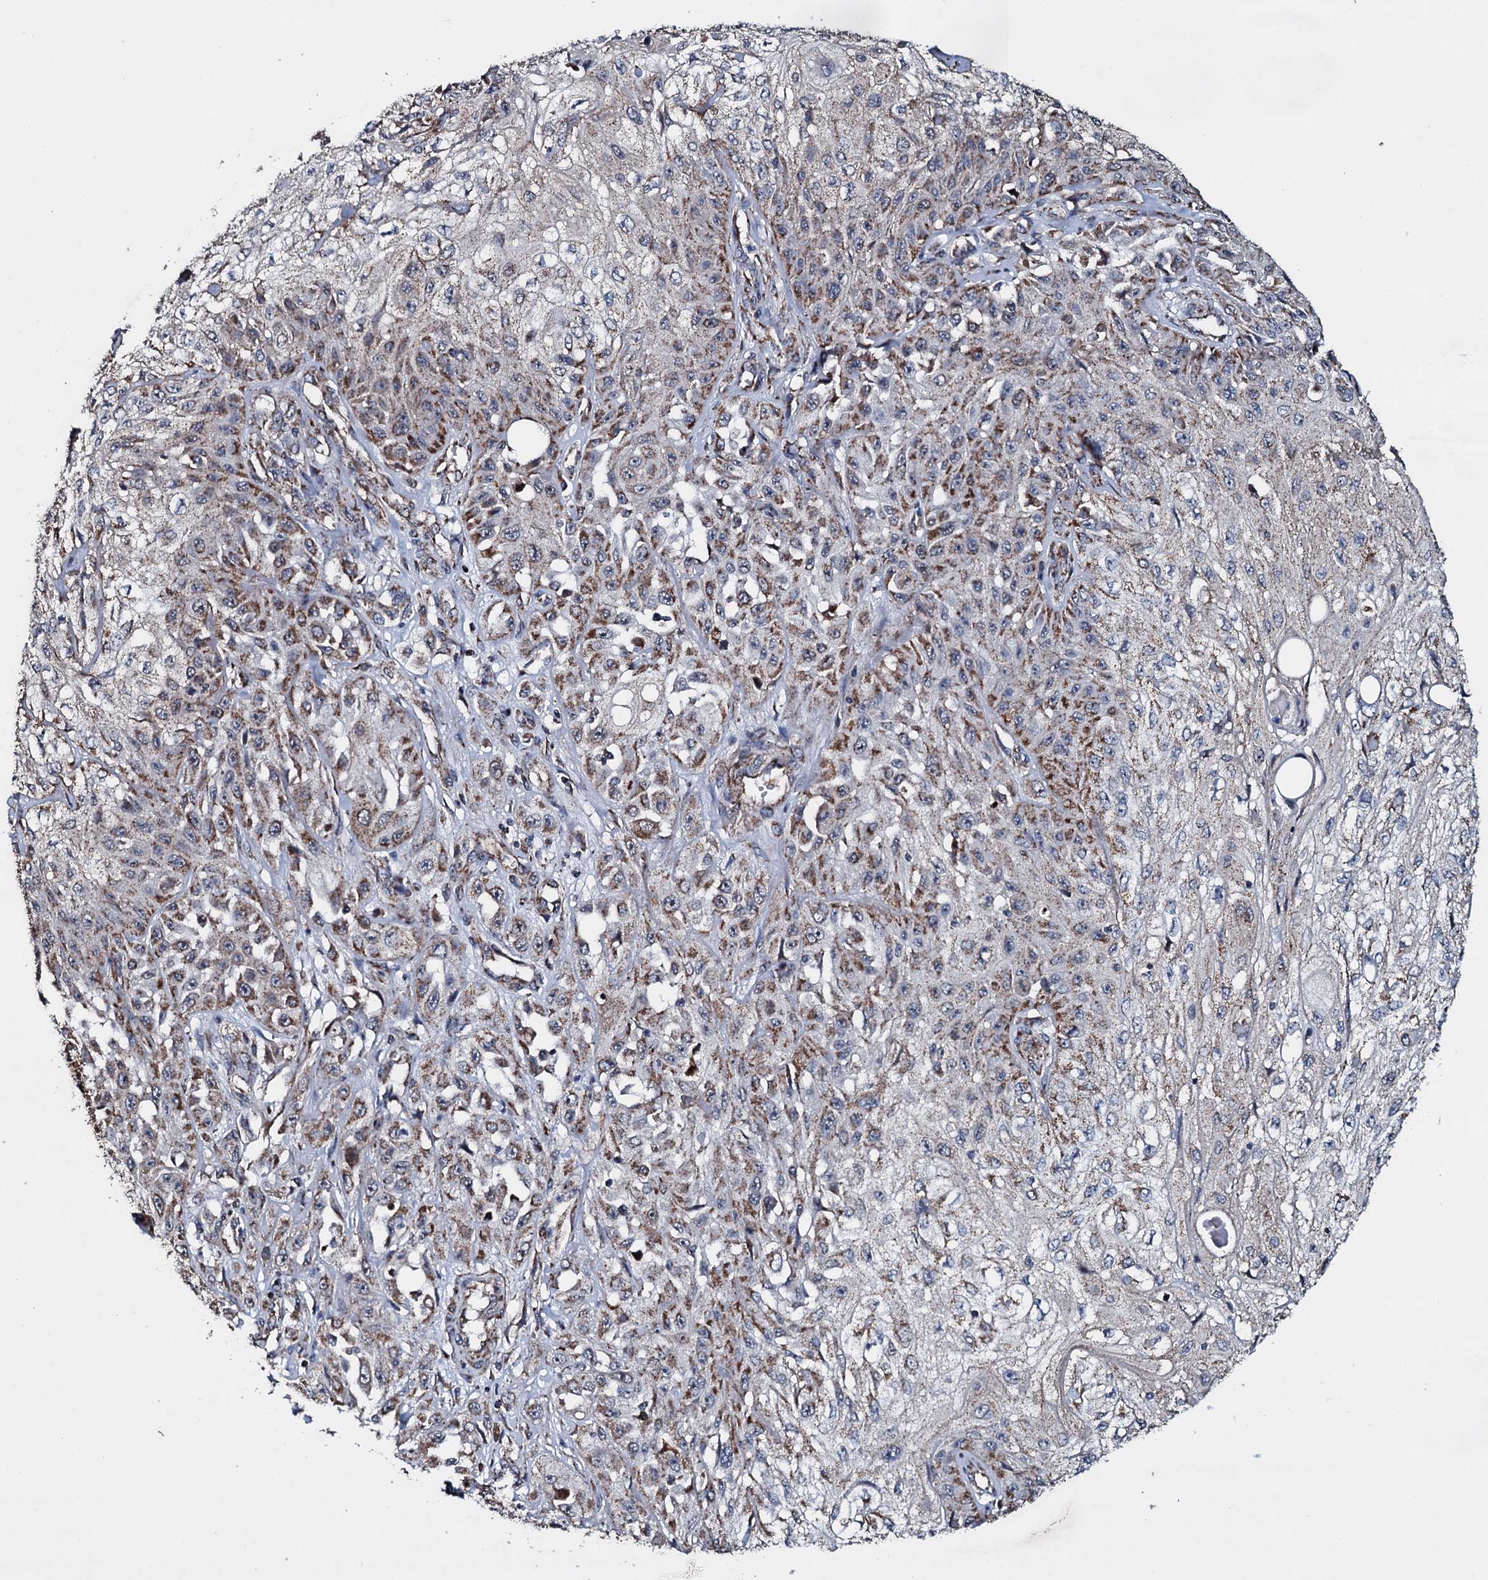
{"staining": {"intensity": "moderate", "quantity": "25%-75%", "location": "cytoplasmic/membranous"}, "tissue": "skin cancer", "cell_type": "Tumor cells", "image_type": "cancer", "snomed": [{"axis": "morphology", "description": "Squamous cell carcinoma, NOS"}, {"axis": "morphology", "description": "Squamous cell carcinoma, metastatic, NOS"}, {"axis": "topography", "description": "Skin"}, {"axis": "topography", "description": "Lymph node"}], "caption": "This is an image of IHC staining of skin cancer, which shows moderate staining in the cytoplasmic/membranous of tumor cells.", "gene": "DYNC2I2", "patient": {"sex": "male", "age": 75}}